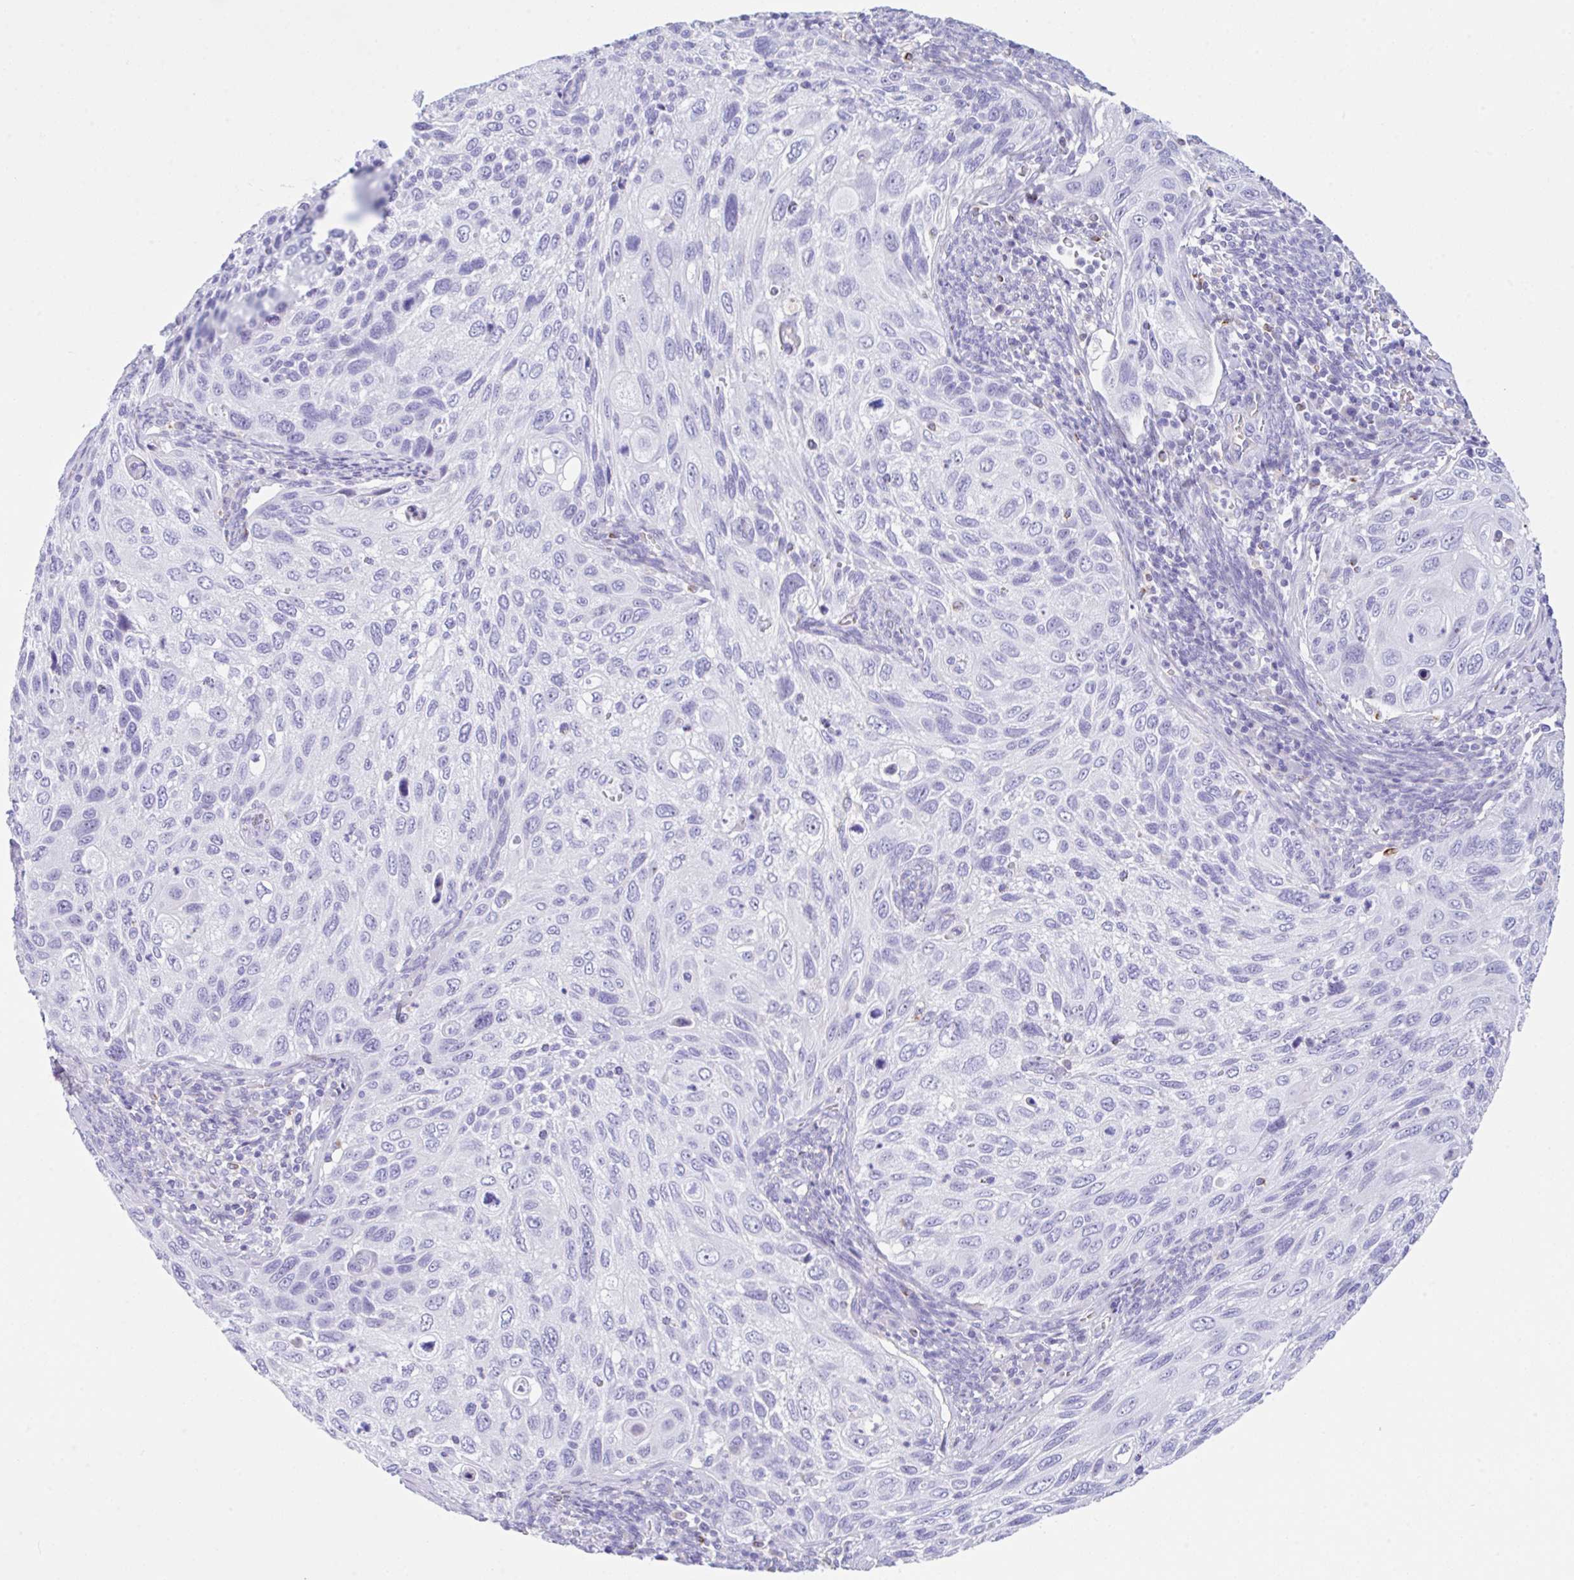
{"staining": {"intensity": "negative", "quantity": "none", "location": "none"}, "tissue": "cervical cancer", "cell_type": "Tumor cells", "image_type": "cancer", "snomed": [{"axis": "morphology", "description": "Squamous cell carcinoma, NOS"}, {"axis": "topography", "description": "Cervix"}], "caption": "The IHC image has no significant expression in tumor cells of cervical cancer tissue. (Brightfield microscopy of DAB (3,3'-diaminobenzidine) IHC at high magnification).", "gene": "NDUFAF8", "patient": {"sex": "female", "age": 70}}